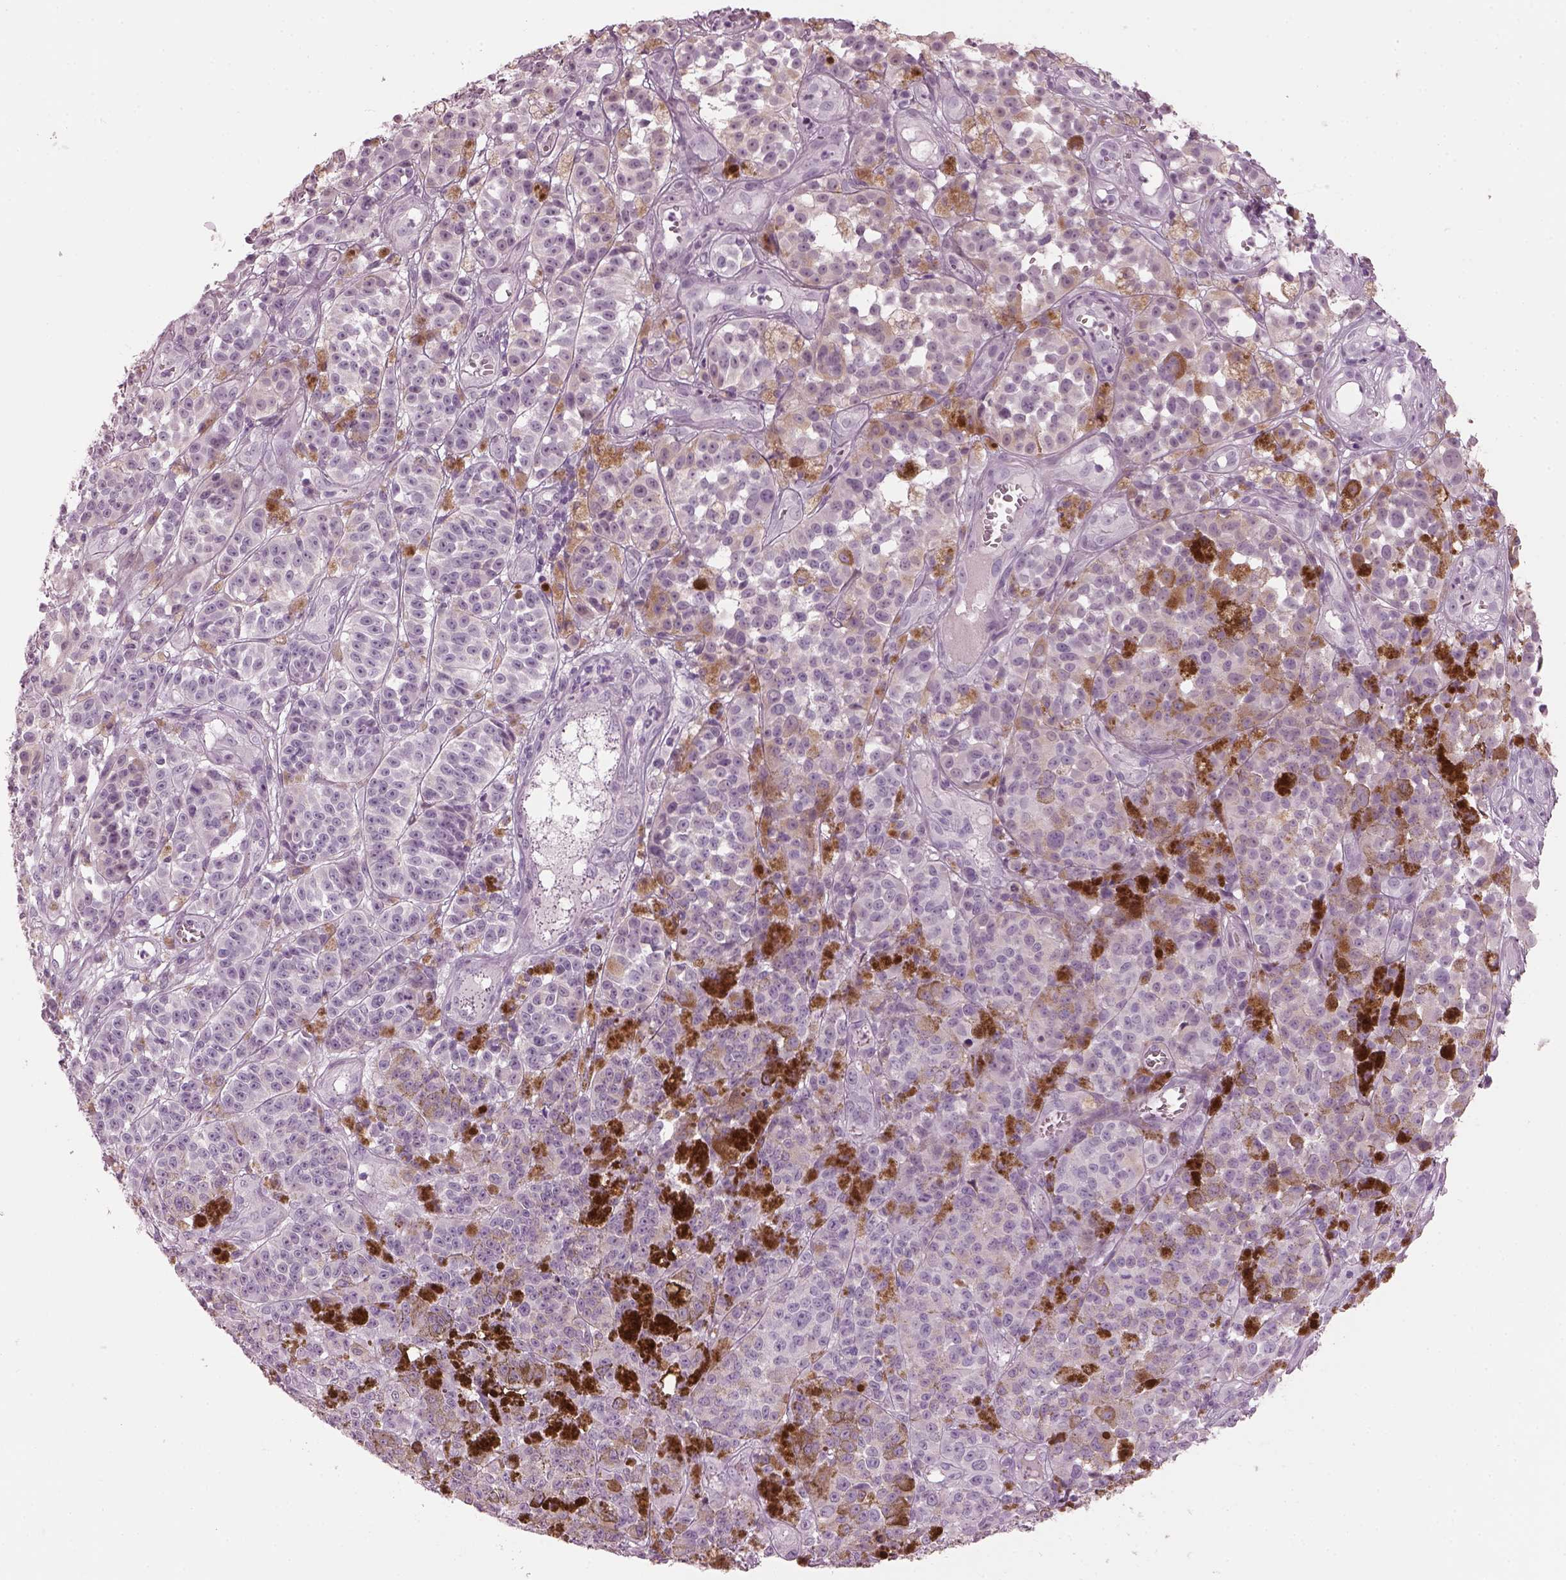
{"staining": {"intensity": "negative", "quantity": "none", "location": "none"}, "tissue": "melanoma", "cell_type": "Tumor cells", "image_type": "cancer", "snomed": [{"axis": "morphology", "description": "Malignant melanoma, NOS"}, {"axis": "topography", "description": "Skin"}], "caption": "An immunohistochemistry histopathology image of melanoma is shown. There is no staining in tumor cells of melanoma.", "gene": "HYDIN", "patient": {"sex": "female", "age": 58}}